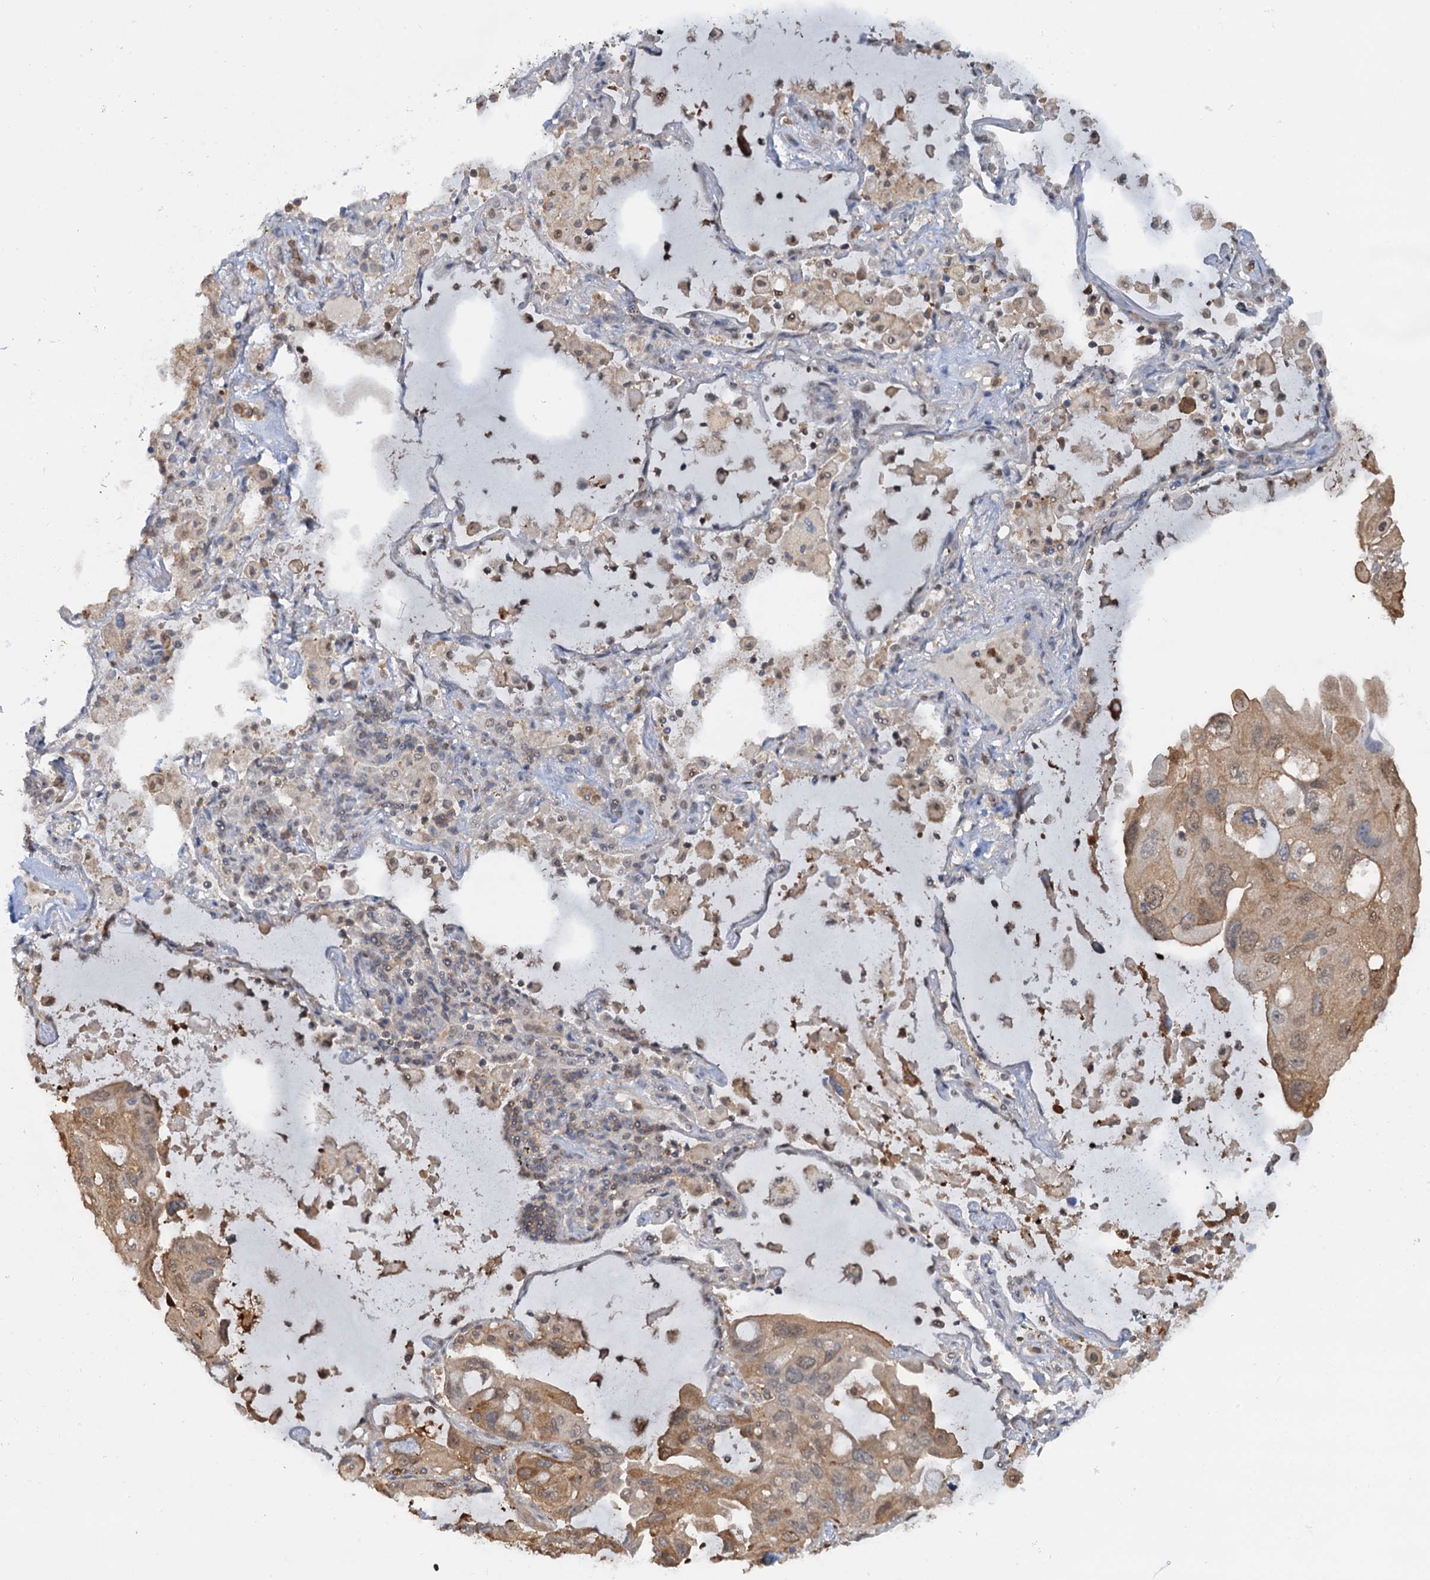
{"staining": {"intensity": "weak", "quantity": ">75%", "location": "cytoplasmic/membranous"}, "tissue": "lung cancer", "cell_type": "Tumor cells", "image_type": "cancer", "snomed": [{"axis": "morphology", "description": "Squamous cell carcinoma, NOS"}, {"axis": "topography", "description": "Lung"}], "caption": "Lung cancer stained with IHC demonstrates weak cytoplasmic/membranous expression in about >75% of tumor cells. (Brightfield microscopy of DAB IHC at high magnification).", "gene": "ZNF609", "patient": {"sex": "female", "age": 73}}